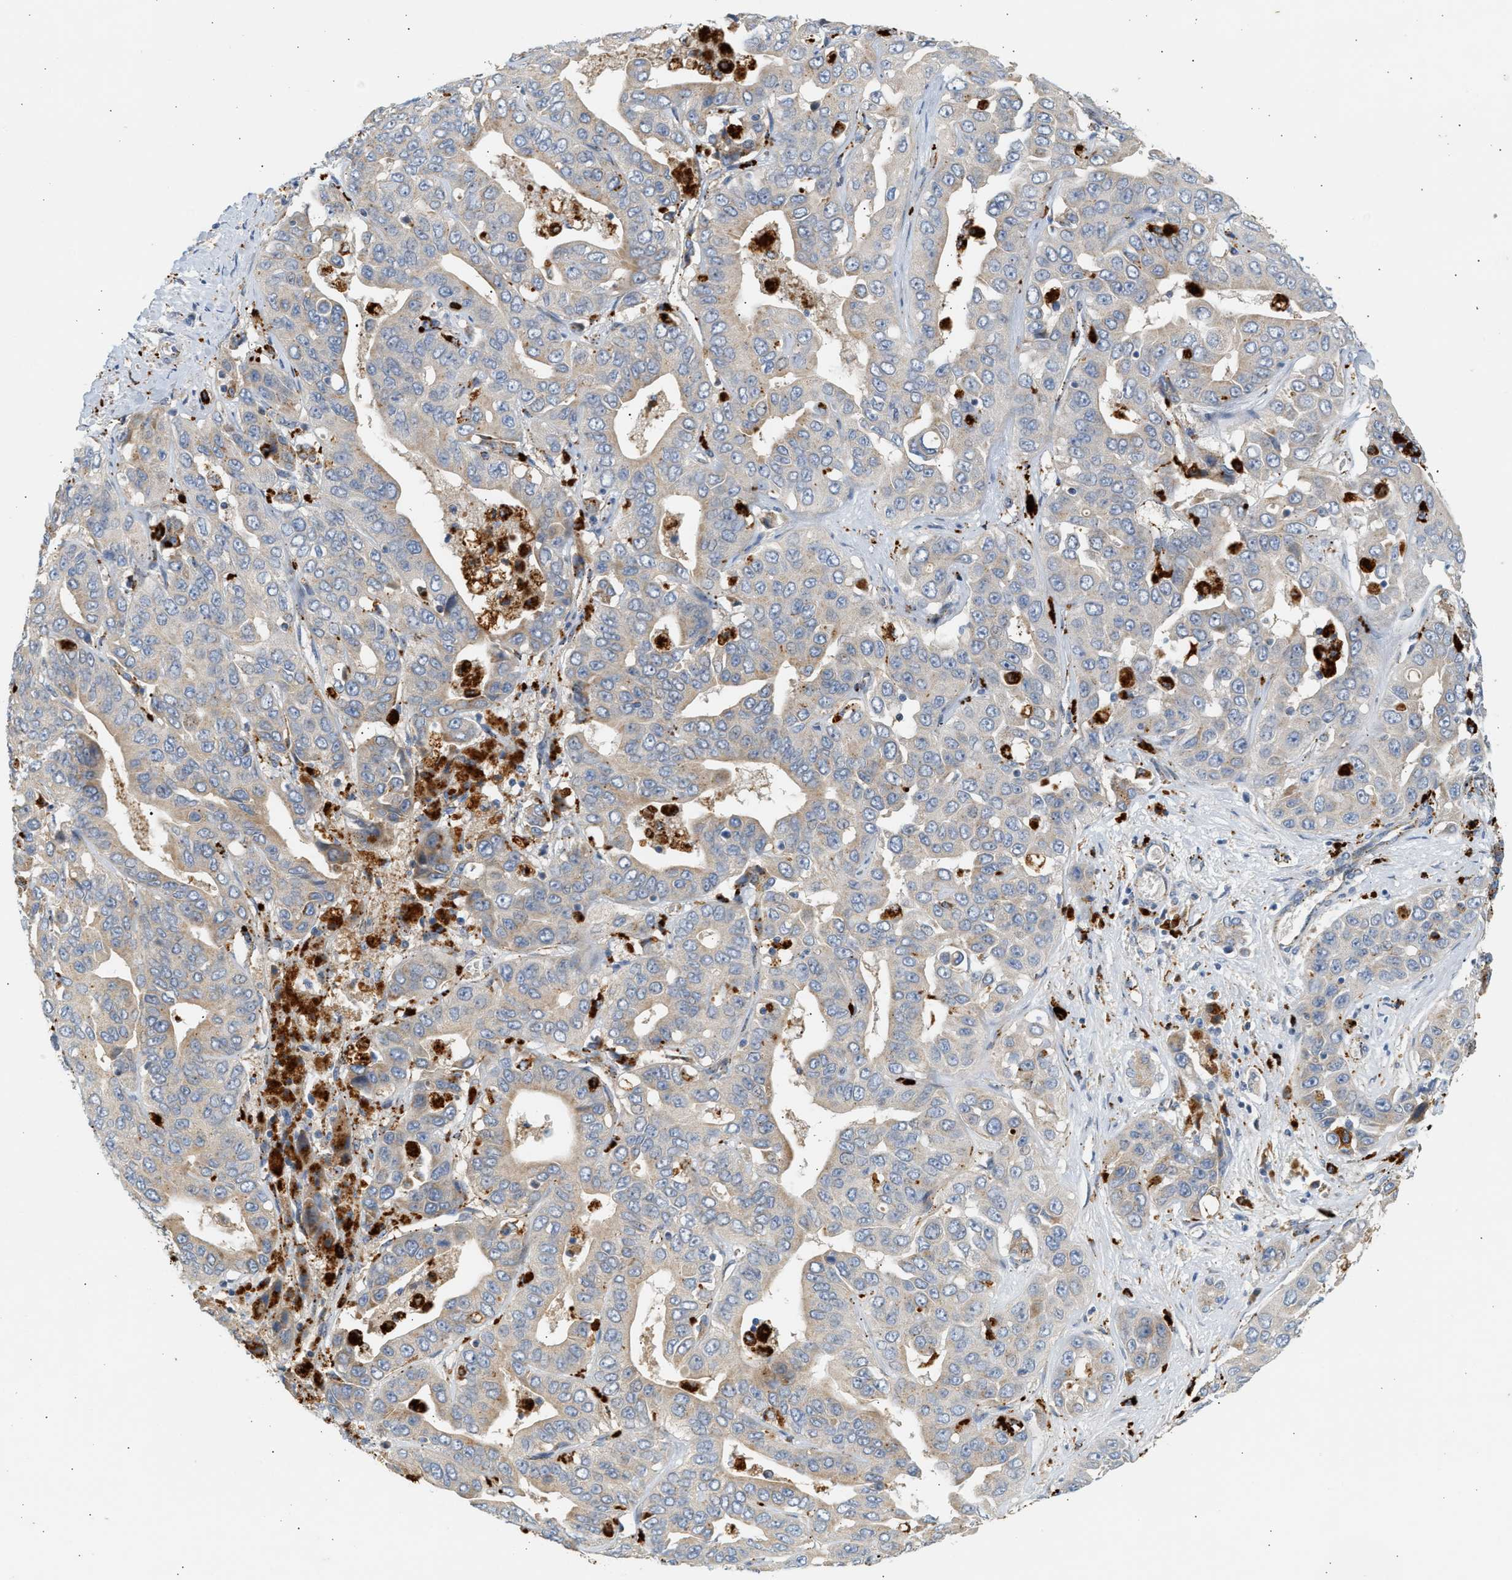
{"staining": {"intensity": "weak", "quantity": ">75%", "location": "cytoplasmic/membranous"}, "tissue": "liver cancer", "cell_type": "Tumor cells", "image_type": "cancer", "snomed": [{"axis": "morphology", "description": "Cholangiocarcinoma"}, {"axis": "topography", "description": "Liver"}], "caption": "Protein expression analysis of liver cancer exhibits weak cytoplasmic/membranous expression in approximately >75% of tumor cells.", "gene": "ENTHD1", "patient": {"sex": "female", "age": 52}}